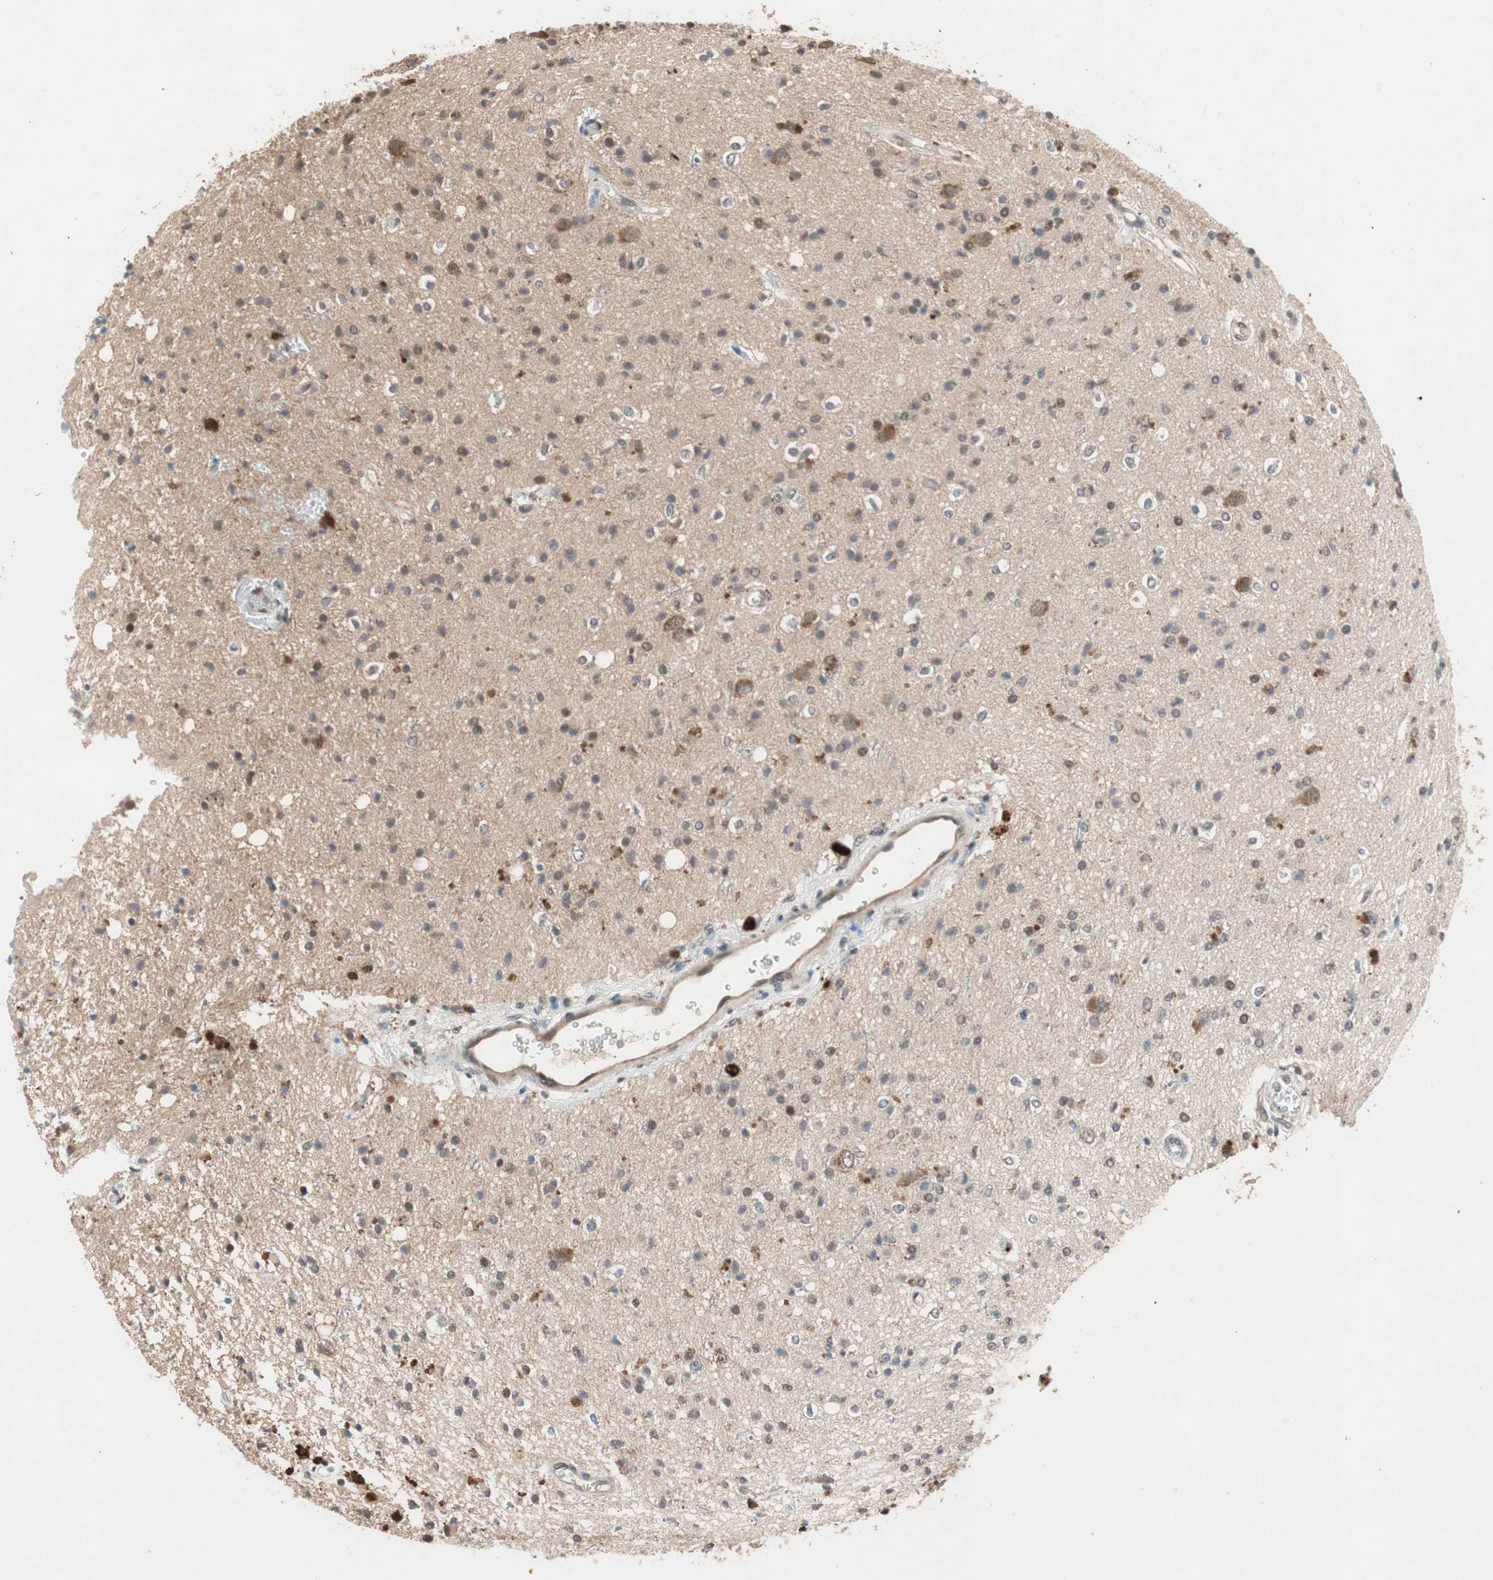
{"staining": {"intensity": "moderate", "quantity": "25%-75%", "location": "cytoplasmic/membranous"}, "tissue": "glioma", "cell_type": "Tumor cells", "image_type": "cancer", "snomed": [{"axis": "morphology", "description": "Glioma, malignant, High grade"}, {"axis": "topography", "description": "Brain"}], "caption": "Tumor cells show moderate cytoplasmic/membranous staining in approximately 25%-75% of cells in glioma. (brown staining indicates protein expression, while blue staining denotes nuclei).", "gene": "GART", "patient": {"sex": "male", "age": 47}}